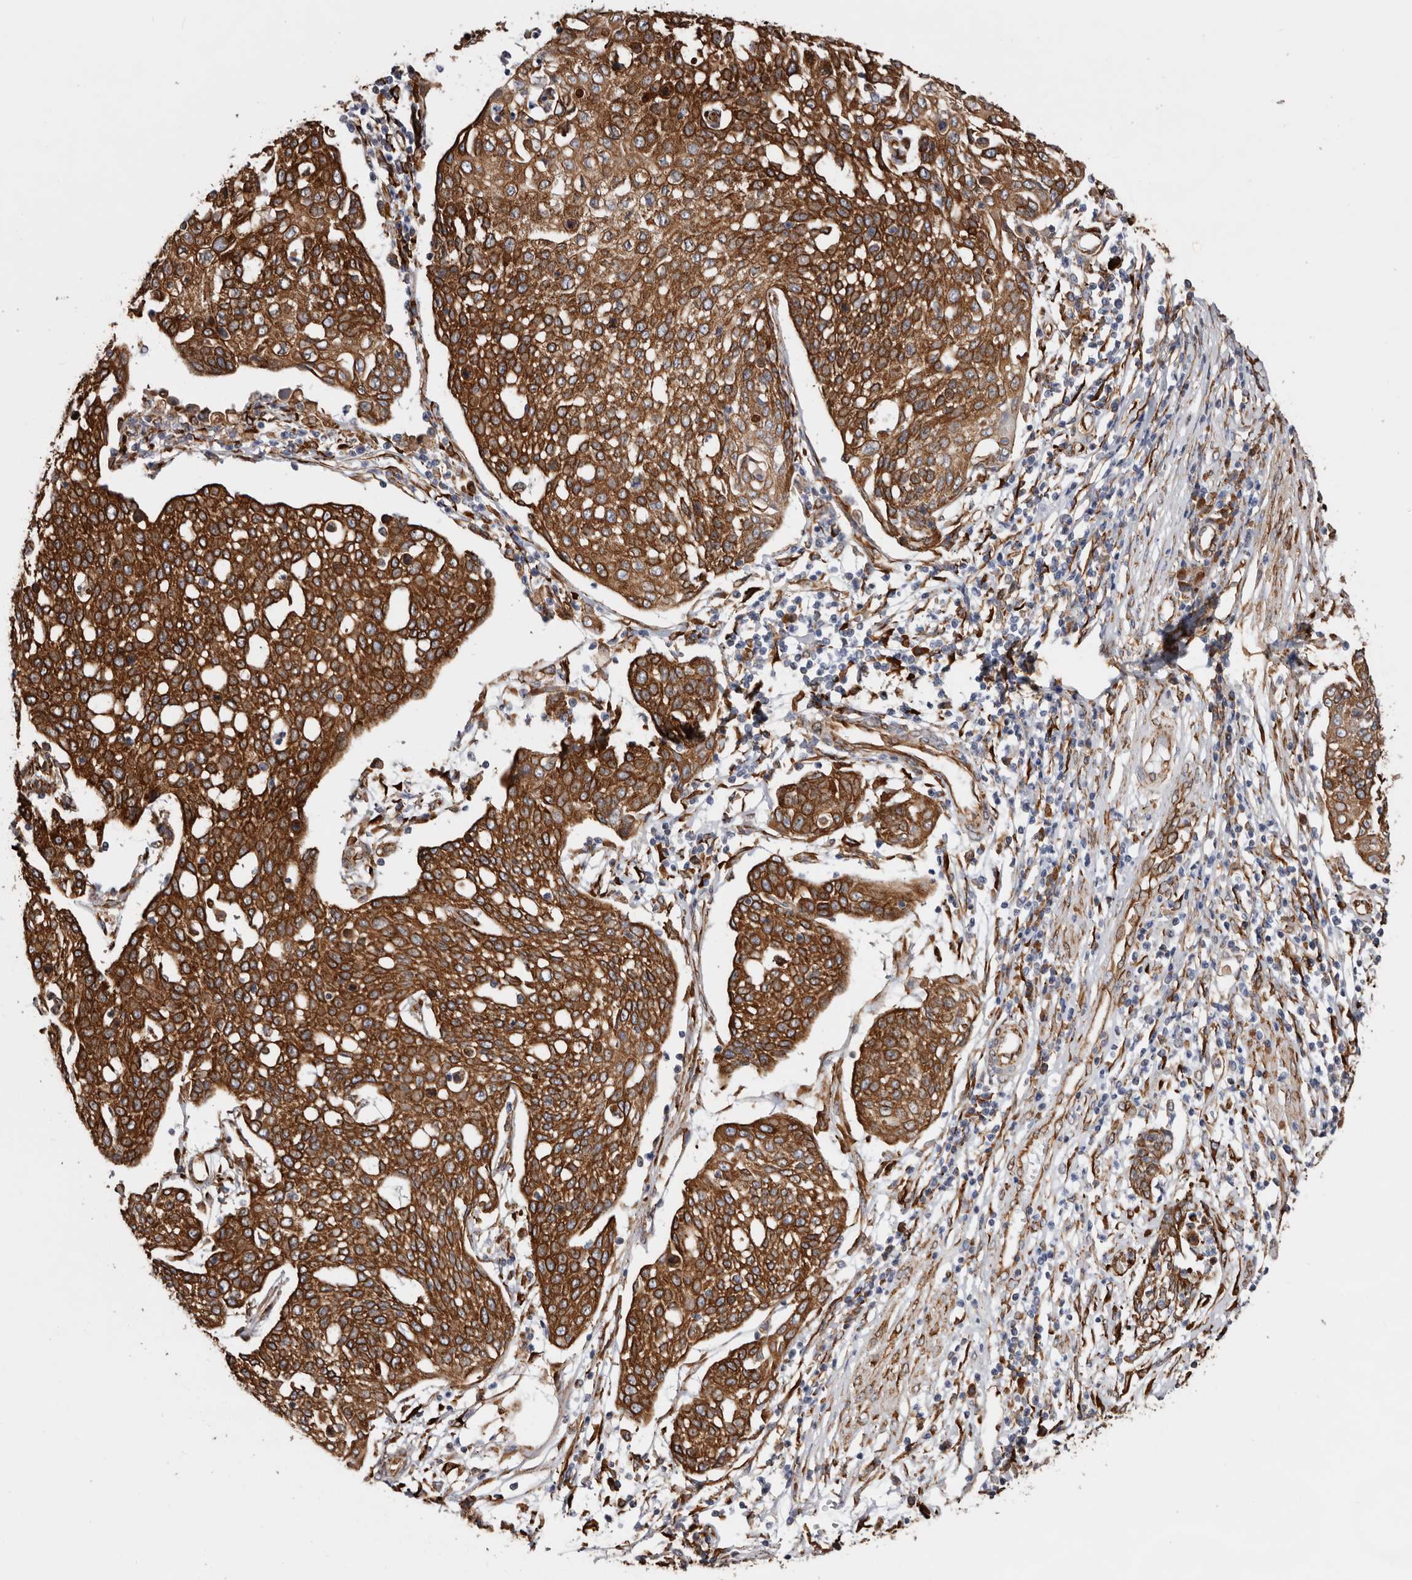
{"staining": {"intensity": "strong", "quantity": ">75%", "location": "cytoplasmic/membranous"}, "tissue": "cervical cancer", "cell_type": "Tumor cells", "image_type": "cancer", "snomed": [{"axis": "morphology", "description": "Squamous cell carcinoma, NOS"}, {"axis": "topography", "description": "Cervix"}], "caption": "Cervical cancer was stained to show a protein in brown. There is high levels of strong cytoplasmic/membranous positivity in about >75% of tumor cells.", "gene": "SEMA3E", "patient": {"sex": "female", "age": 34}}